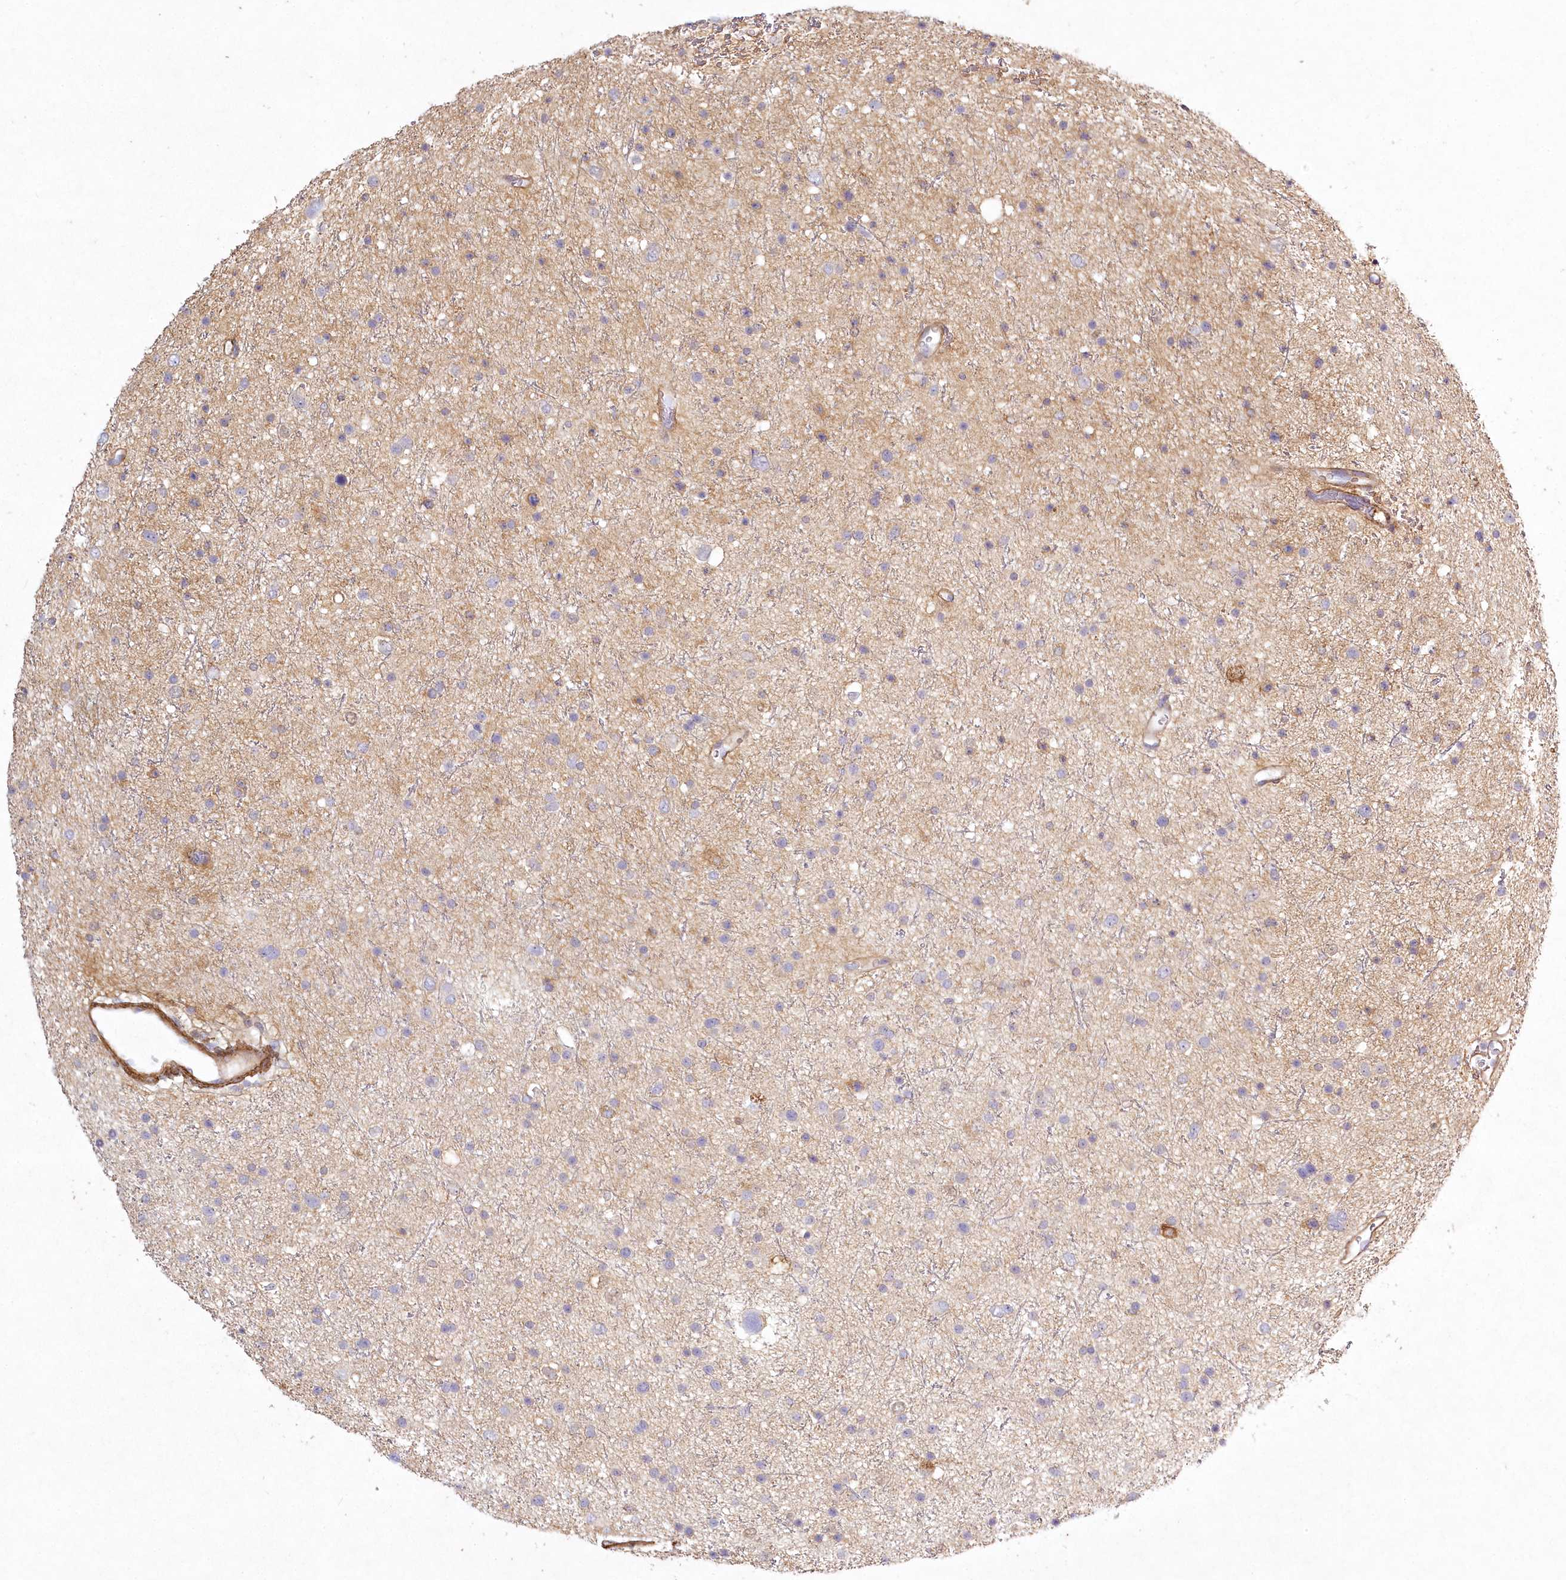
{"staining": {"intensity": "negative", "quantity": "none", "location": "none"}, "tissue": "glioma", "cell_type": "Tumor cells", "image_type": "cancer", "snomed": [{"axis": "morphology", "description": "Glioma, malignant, Low grade"}, {"axis": "topography", "description": "Brain"}], "caption": "DAB (3,3'-diaminobenzidine) immunohistochemical staining of low-grade glioma (malignant) exhibits no significant positivity in tumor cells.", "gene": "INPP4B", "patient": {"sex": "female", "age": 37}}